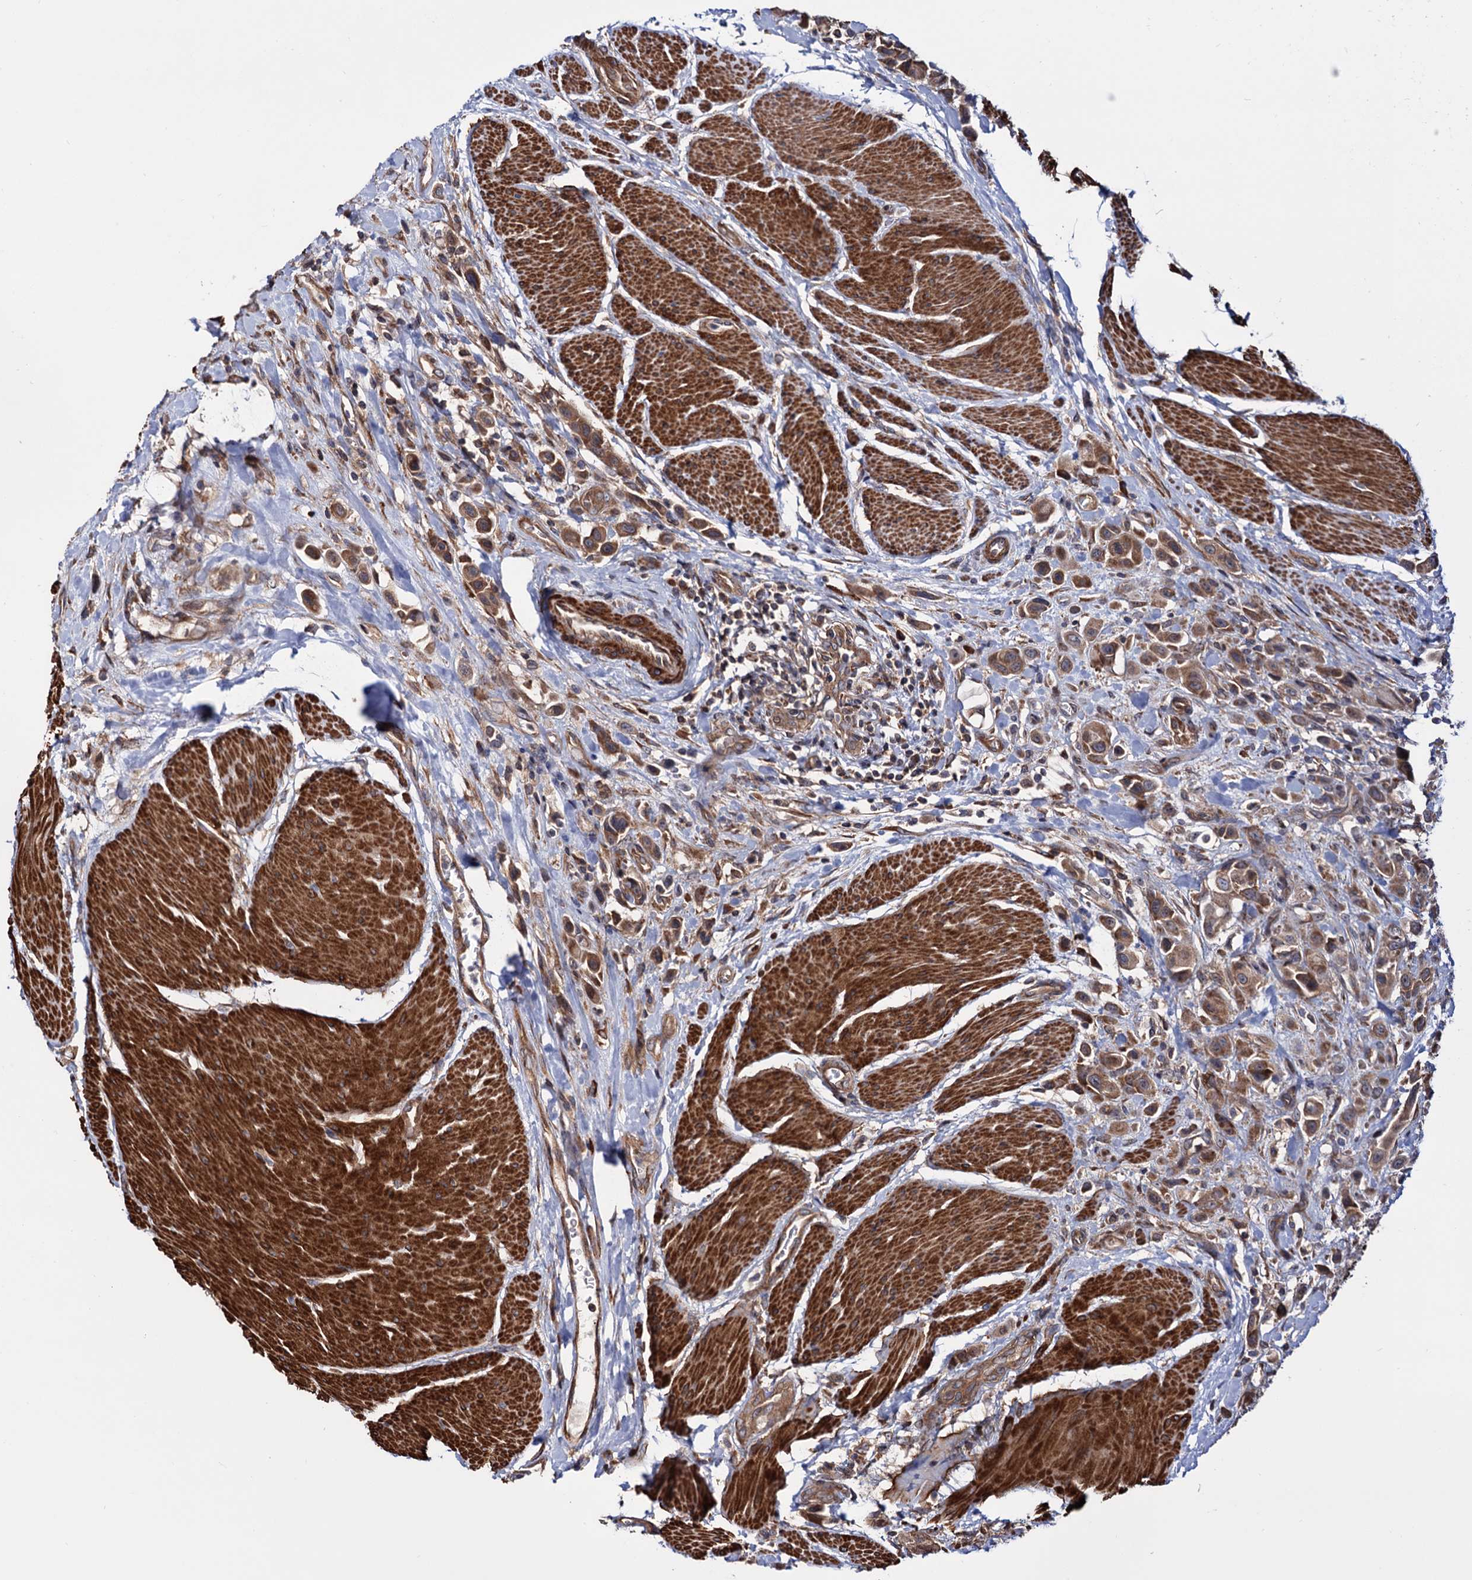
{"staining": {"intensity": "moderate", "quantity": ">75%", "location": "cytoplasmic/membranous"}, "tissue": "urothelial cancer", "cell_type": "Tumor cells", "image_type": "cancer", "snomed": [{"axis": "morphology", "description": "Urothelial carcinoma, High grade"}, {"axis": "topography", "description": "Urinary bladder"}], "caption": "A high-resolution photomicrograph shows immunohistochemistry staining of urothelial cancer, which shows moderate cytoplasmic/membranous staining in approximately >75% of tumor cells.", "gene": "FERMT2", "patient": {"sex": "male", "age": 50}}